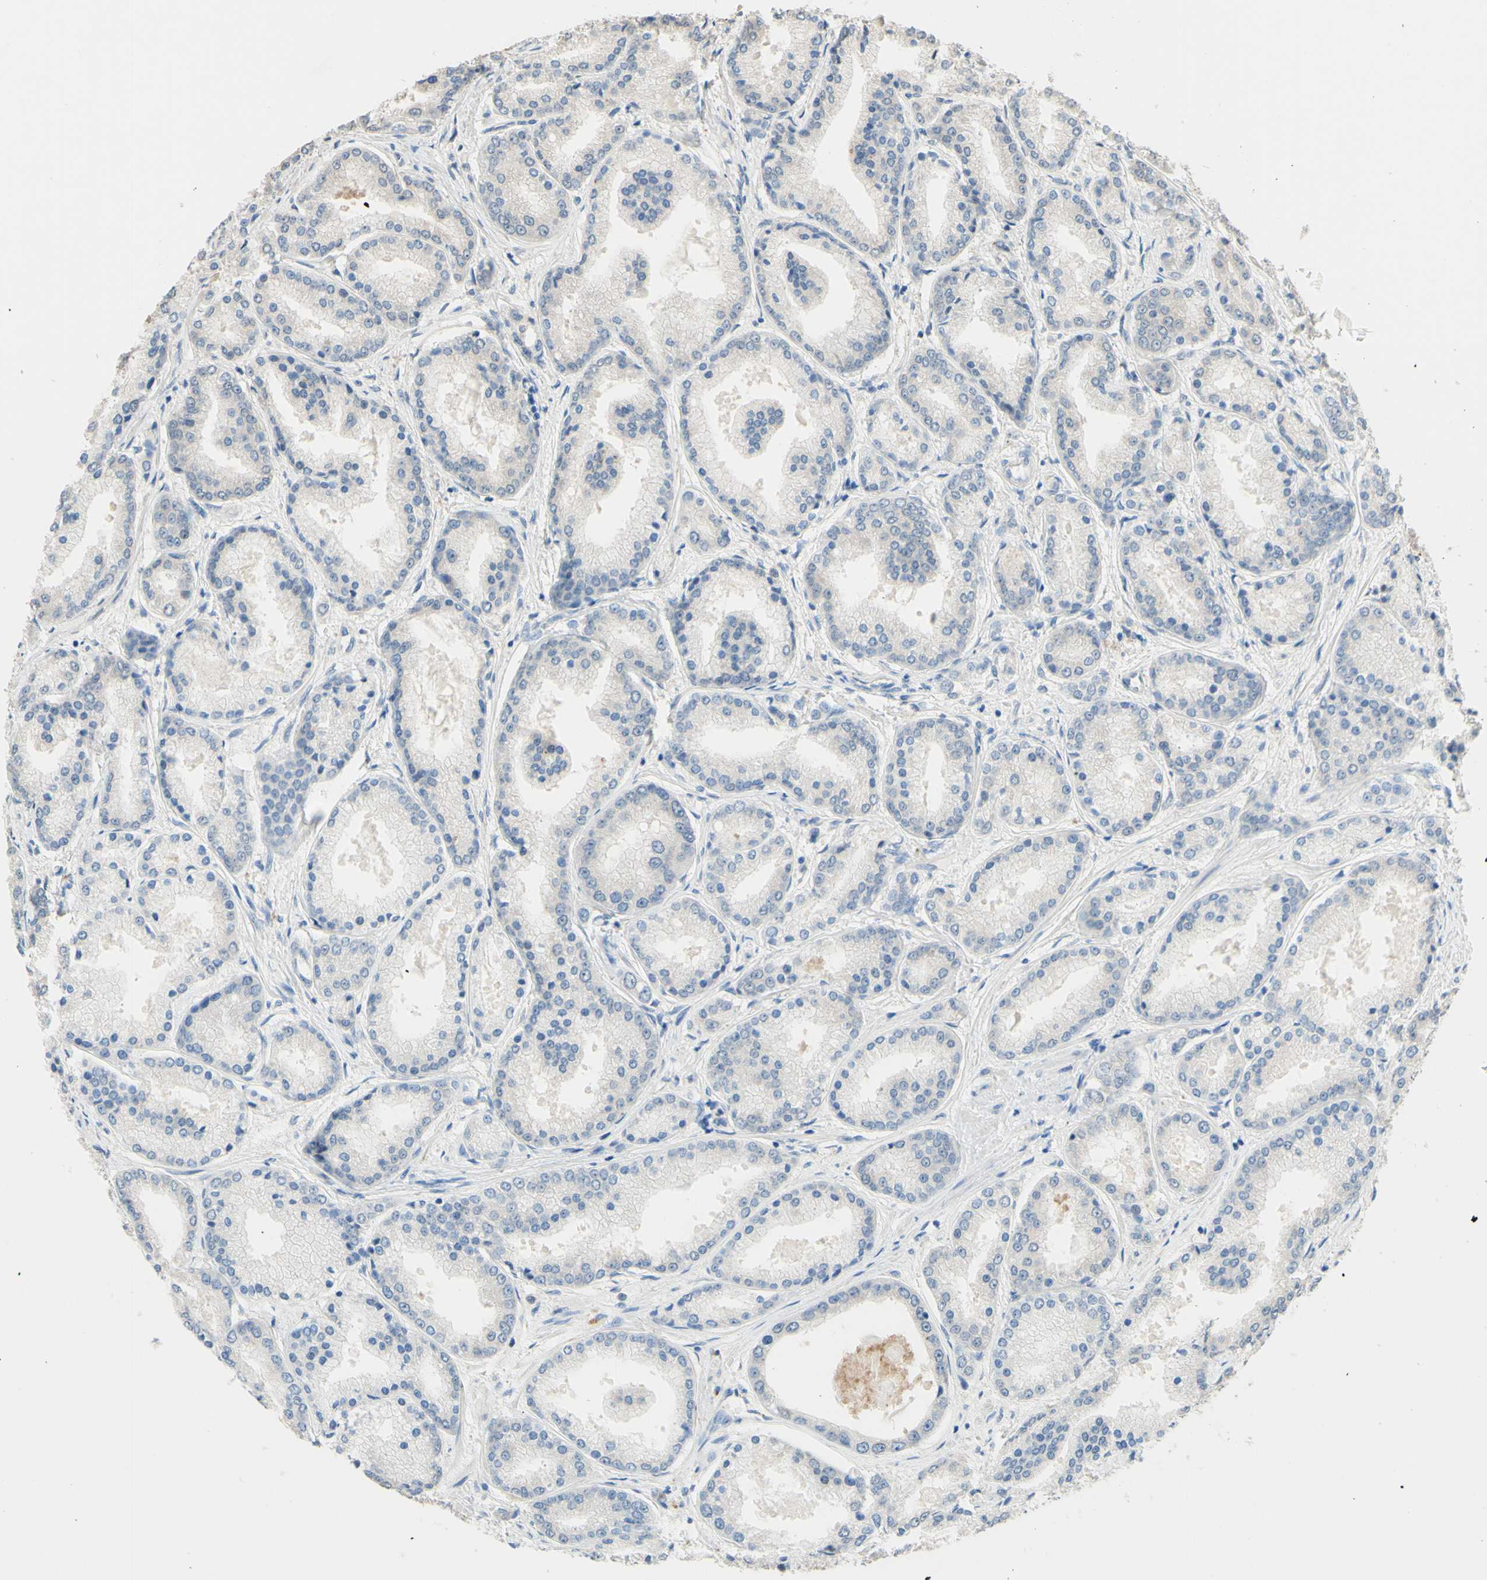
{"staining": {"intensity": "weak", "quantity": "<25%", "location": "cytoplasmic/membranous"}, "tissue": "prostate cancer", "cell_type": "Tumor cells", "image_type": "cancer", "snomed": [{"axis": "morphology", "description": "Adenocarcinoma, High grade"}, {"axis": "topography", "description": "Prostate"}], "caption": "Immunohistochemistry (IHC) micrograph of neoplastic tissue: human prostate cancer (high-grade adenocarcinoma) stained with DAB shows no significant protein positivity in tumor cells.", "gene": "SMIM19", "patient": {"sex": "male", "age": 59}}